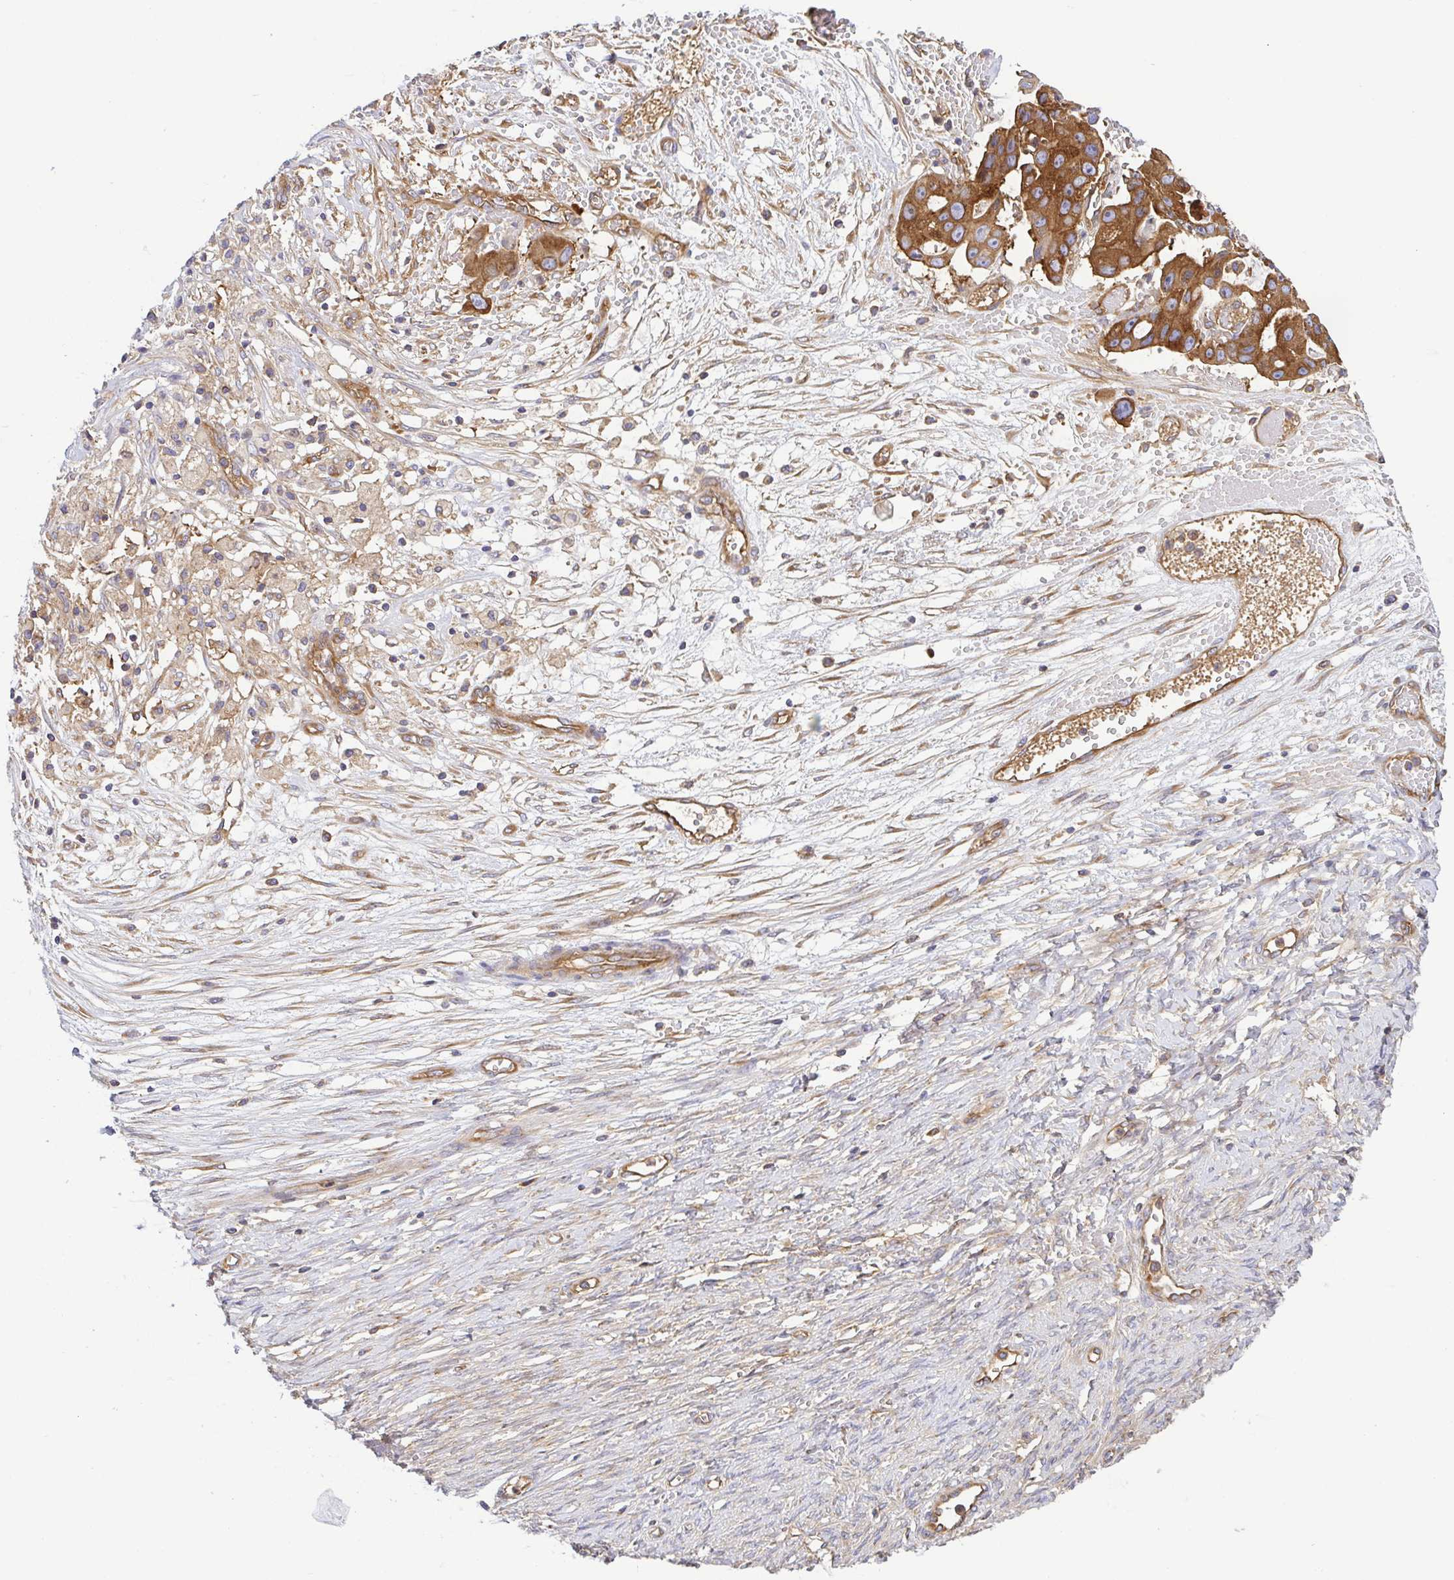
{"staining": {"intensity": "moderate", "quantity": ">75%", "location": "cytoplasmic/membranous"}, "tissue": "ovarian cancer", "cell_type": "Tumor cells", "image_type": "cancer", "snomed": [{"axis": "morphology", "description": "Cystadenocarcinoma, serous, NOS"}, {"axis": "topography", "description": "Ovary"}], "caption": "Immunohistochemical staining of ovarian cancer (serous cystadenocarcinoma) exhibits medium levels of moderate cytoplasmic/membranous protein expression in approximately >75% of tumor cells.", "gene": "KIF5B", "patient": {"sex": "female", "age": 56}}